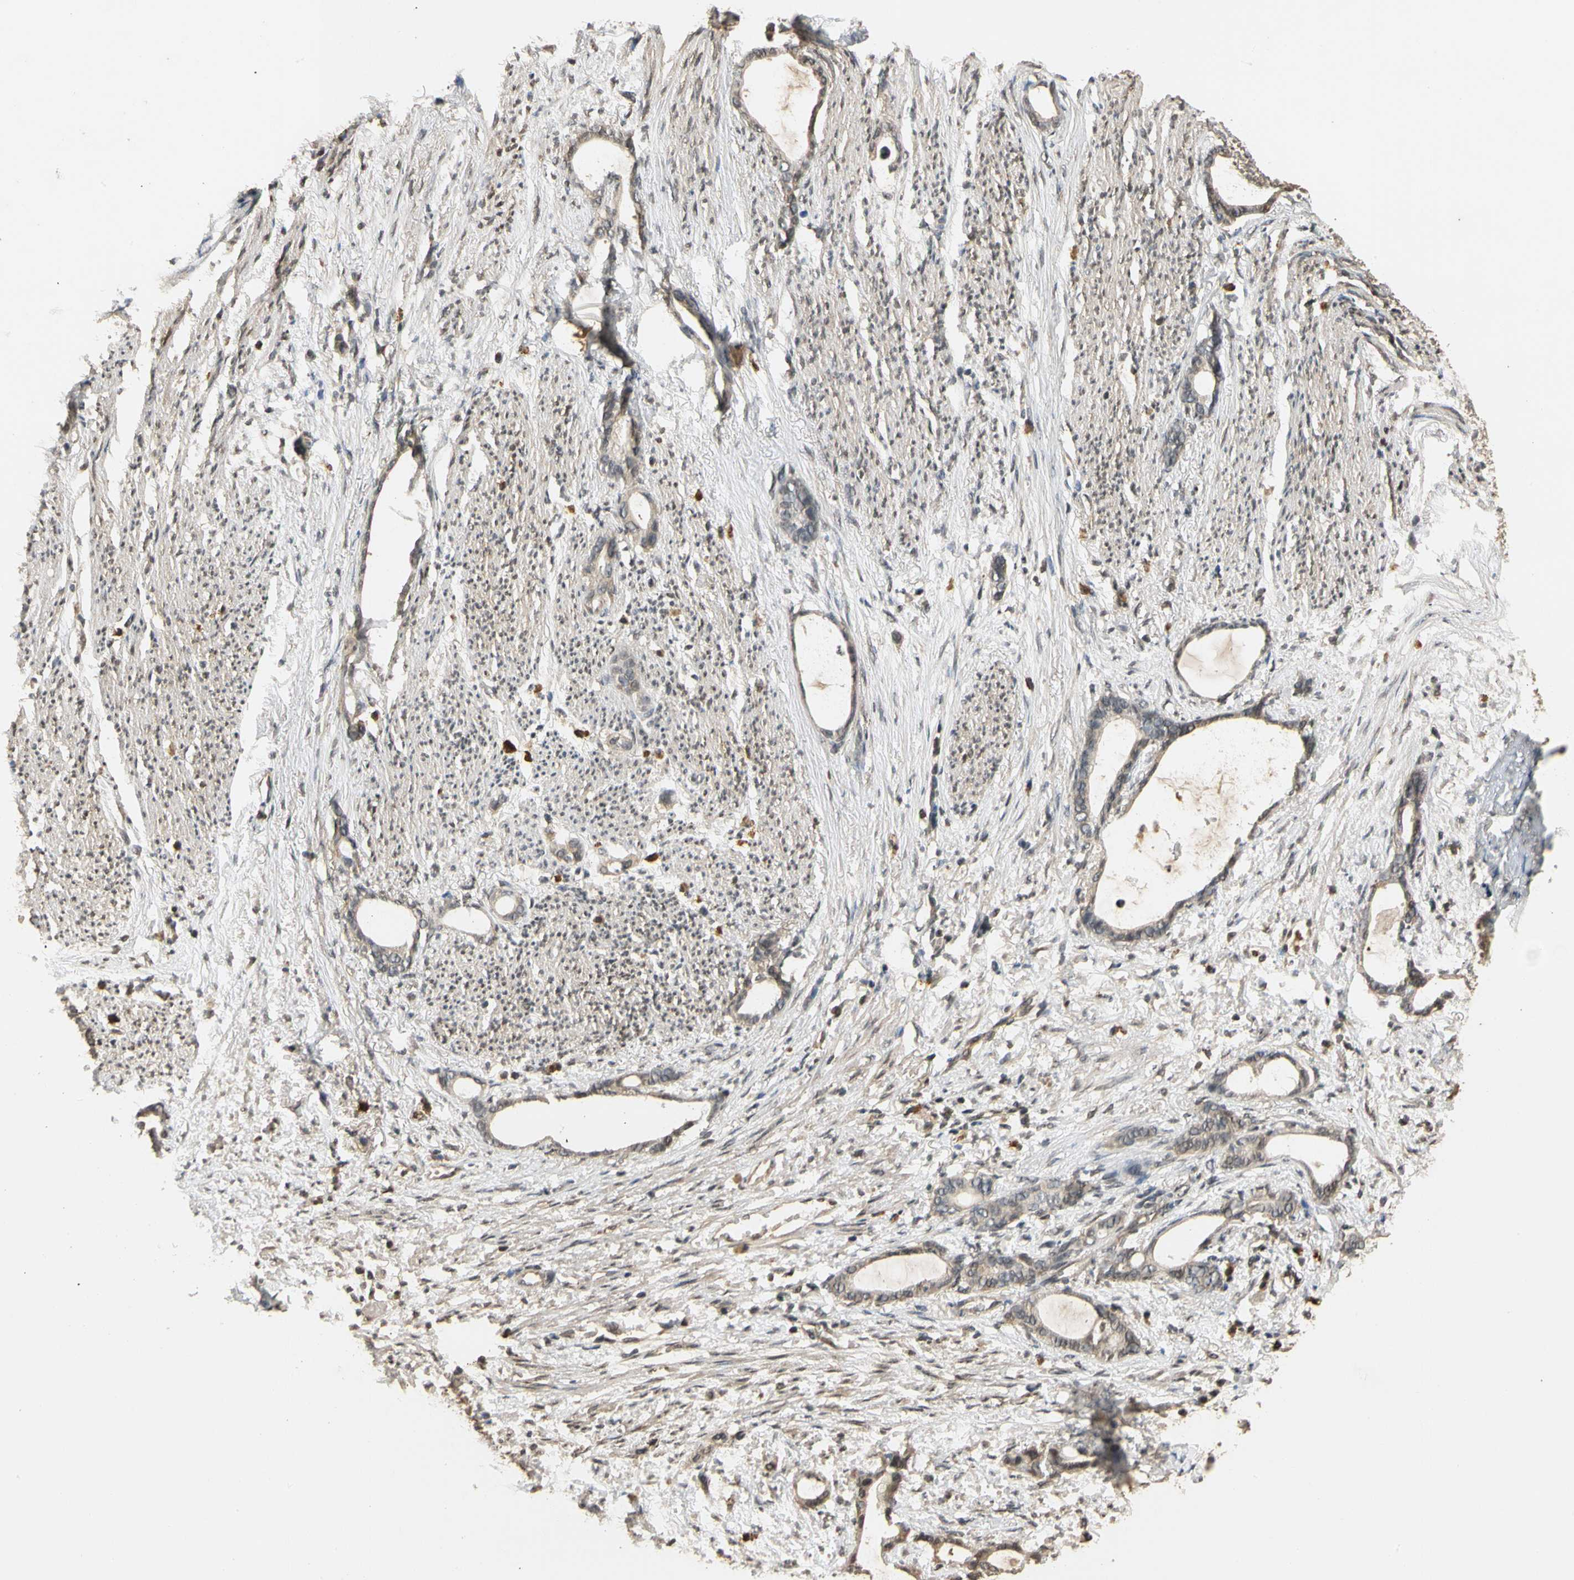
{"staining": {"intensity": "weak", "quantity": ">75%", "location": "cytoplasmic/membranous"}, "tissue": "stomach cancer", "cell_type": "Tumor cells", "image_type": "cancer", "snomed": [{"axis": "morphology", "description": "Adenocarcinoma, NOS"}, {"axis": "topography", "description": "Stomach"}], "caption": "Immunohistochemistry of stomach cancer displays low levels of weak cytoplasmic/membranous positivity in about >75% of tumor cells. The staining was performed using DAB, with brown indicating positive protein expression. Nuclei are stained blue with hematoxylin.", "gene": "SOD1", "patient": {"sex": "female", "age": 75}}